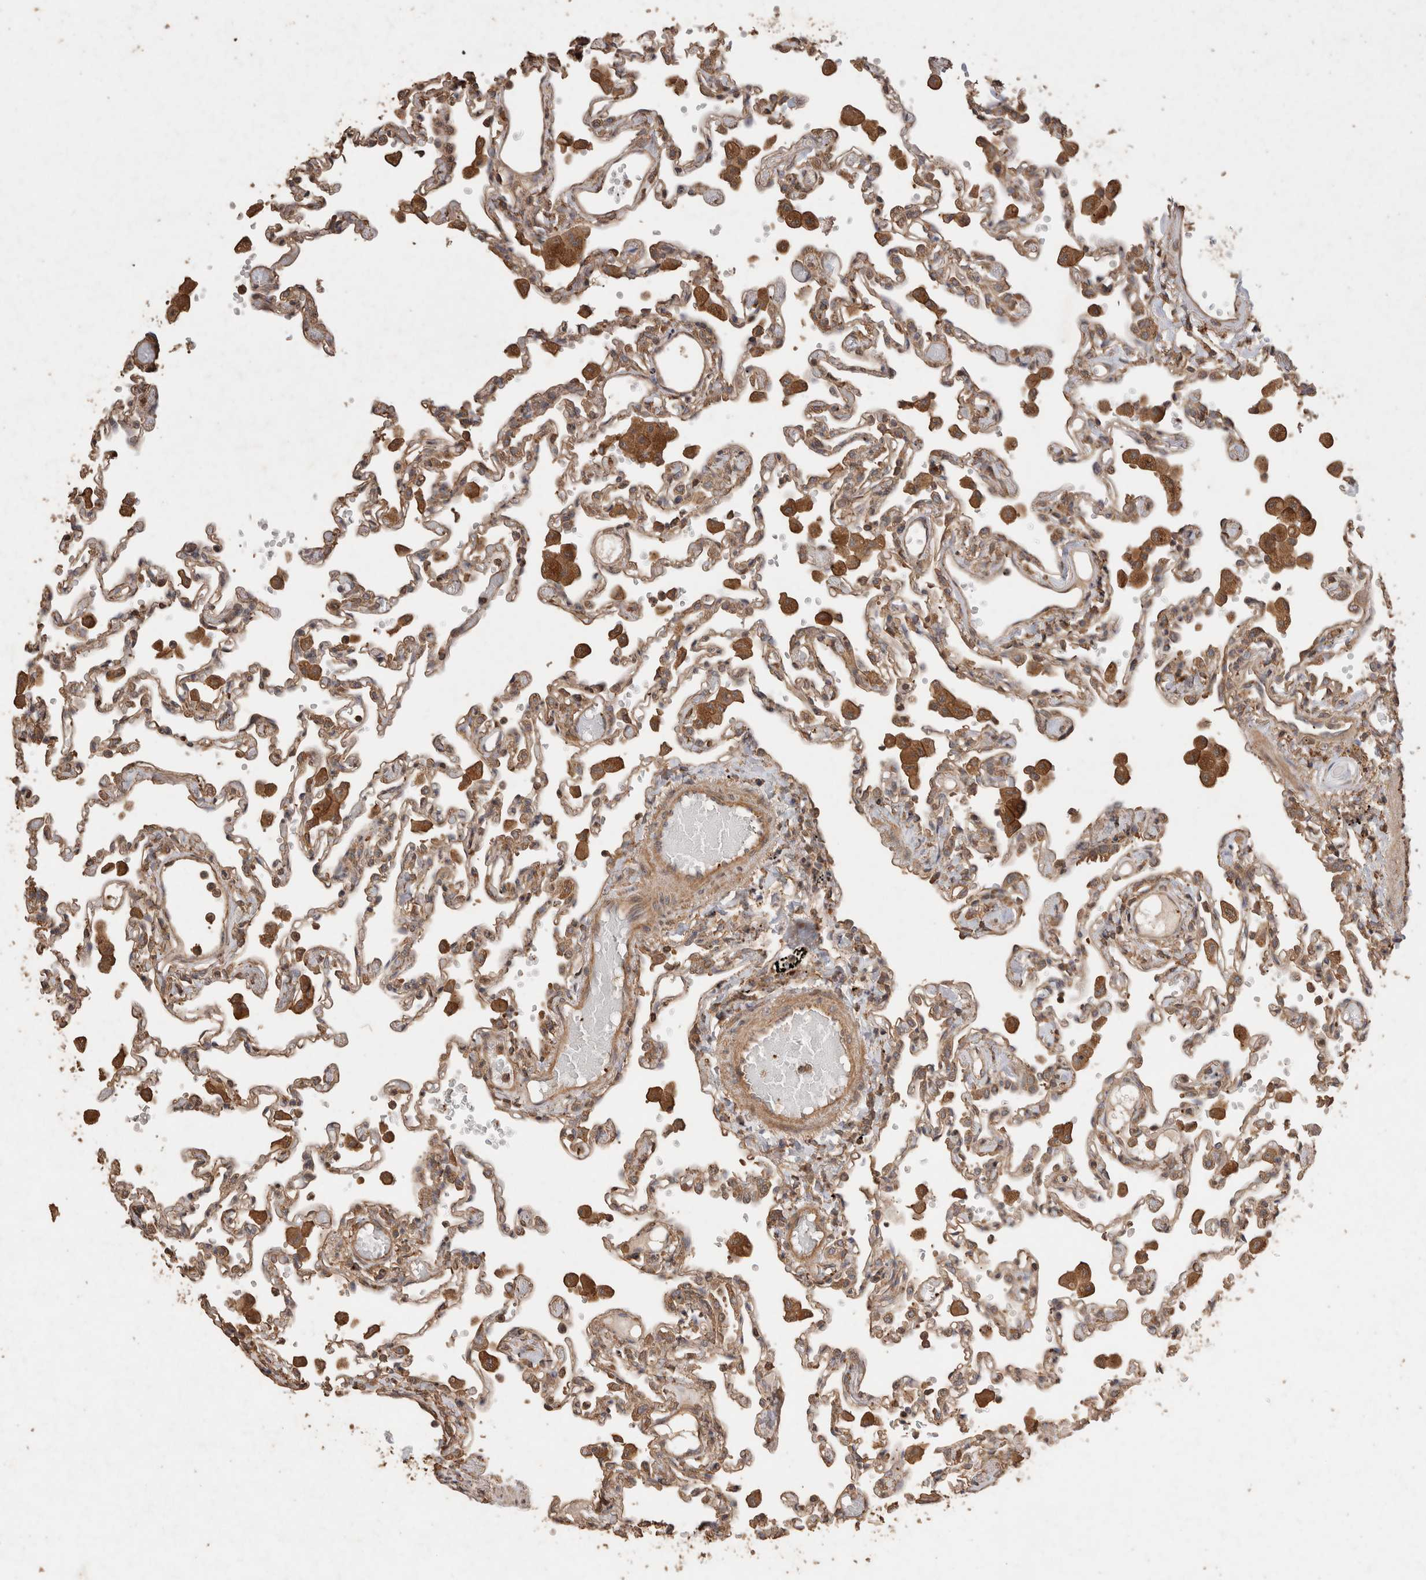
{"staining": {"intensity": "moderate", "quantity": "25%-75%", "location": "cytoplasmic/membranous"}, "tissue": "lung", "cell_type": "Alveolar cells", "image_type": "normal", "snomed": [{"axis": "morphology", "description": "Normal tissue, NOS"}, {"axis": "topography", "description": "Bronchus"}, {"axis": "topography", "description": "Lung"}], "caption": "A medium amount of moderate cytoplasmic/membranous expression is seen in about 25%-75% of alveolar cells in unremarkable lung.", "gene": "SNX31", "patient": {"sex": "female", "age": 49}}